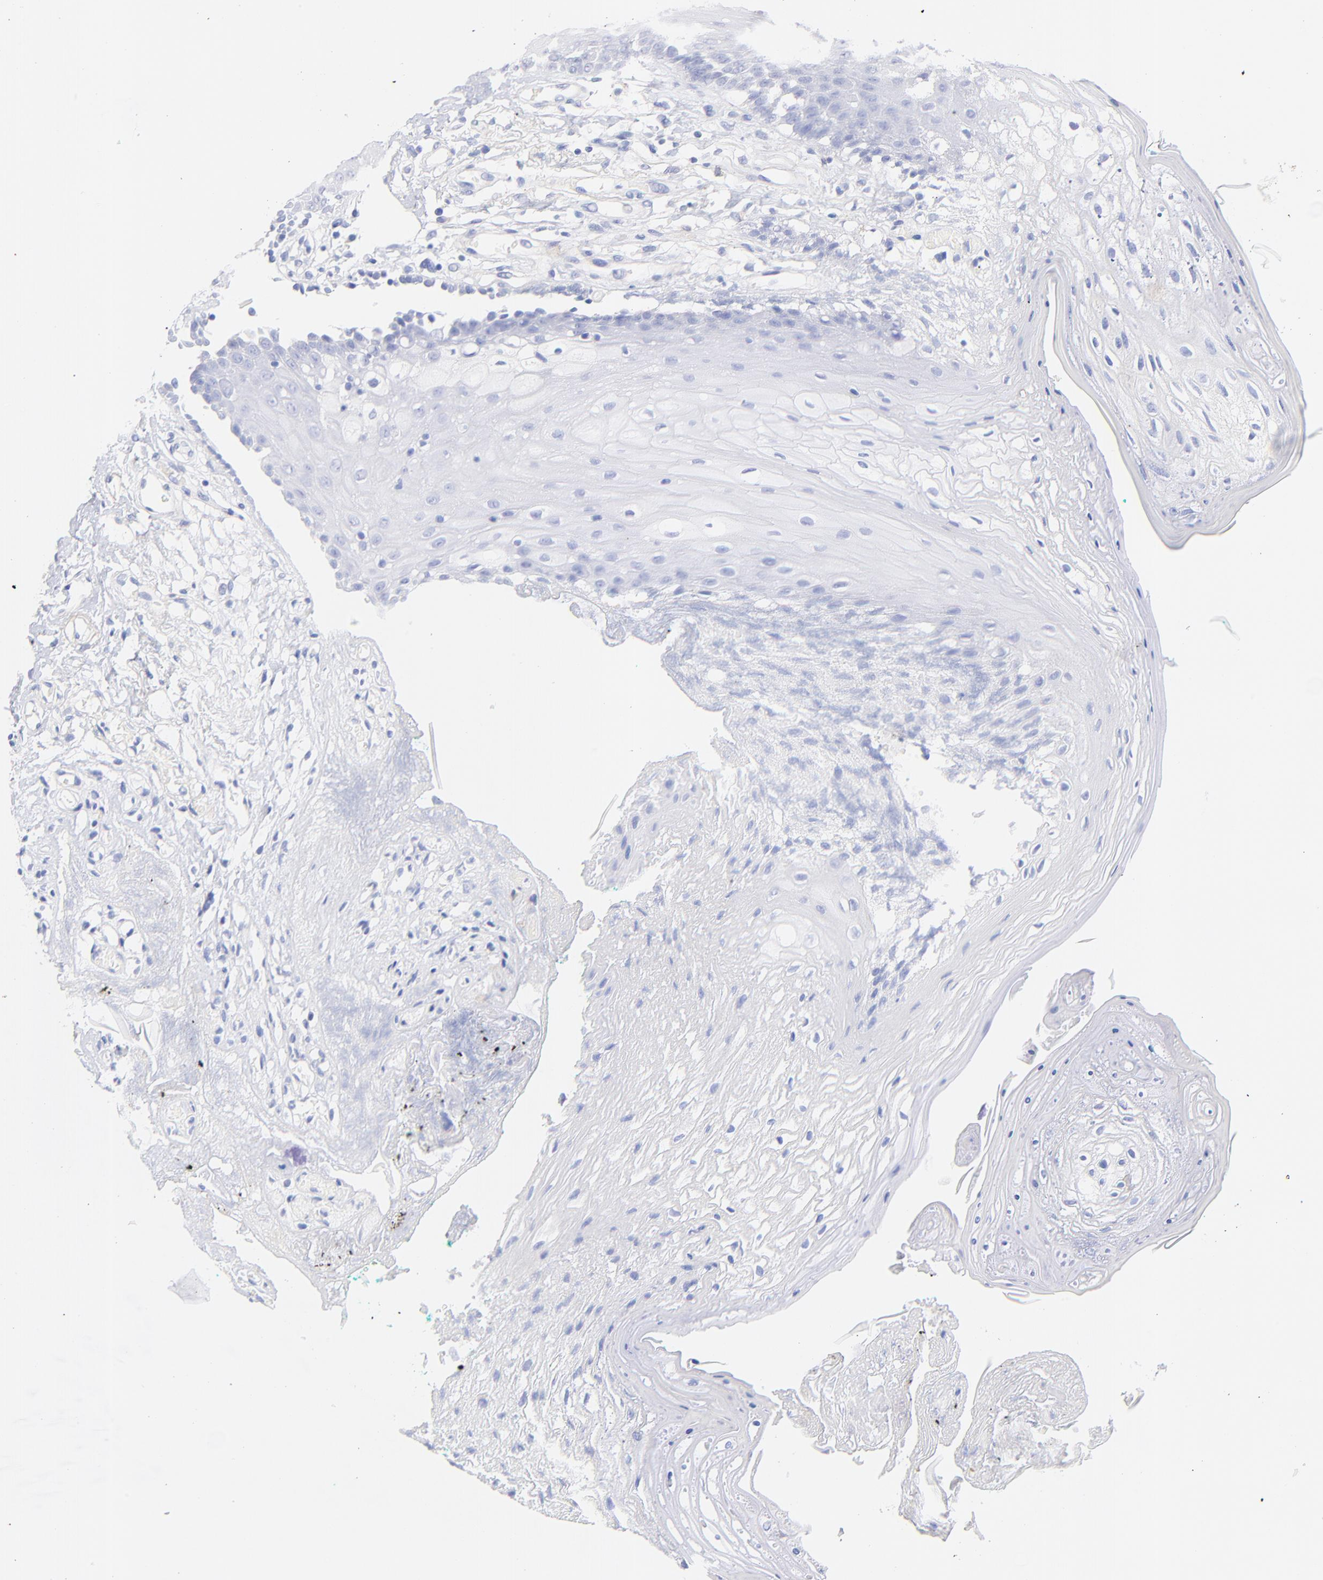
{"staining": {"intensity": "negative", "quantity": "none", "location": "none"}, "tissue": "oral mucosa", "cell_type": "Squamous epithelial cells", "image_type": "normal", "snomed": [{"axis": "morphology", "description": "Normal tissue, NOS"}, {"axis": "morphology", "description": "Squamous cell carcinoma, NOS"}, {"axis": "topography", "description": "Skeletal muscle"}, {"axis": "topography", "description": "Oral tissue"}, {"axis": "topography", "description": "Head-Neck"}], "caption": "Immunohistochemistry (IHC) micrograph of normal oral mucosa stained for a protein (brown), which shows no staining in squamous epithelial cells. (IHC, brightfield microscopy, high magnification).", "gene": "C1QTNF6", "patient": {"sex": "female", "age": 84}}